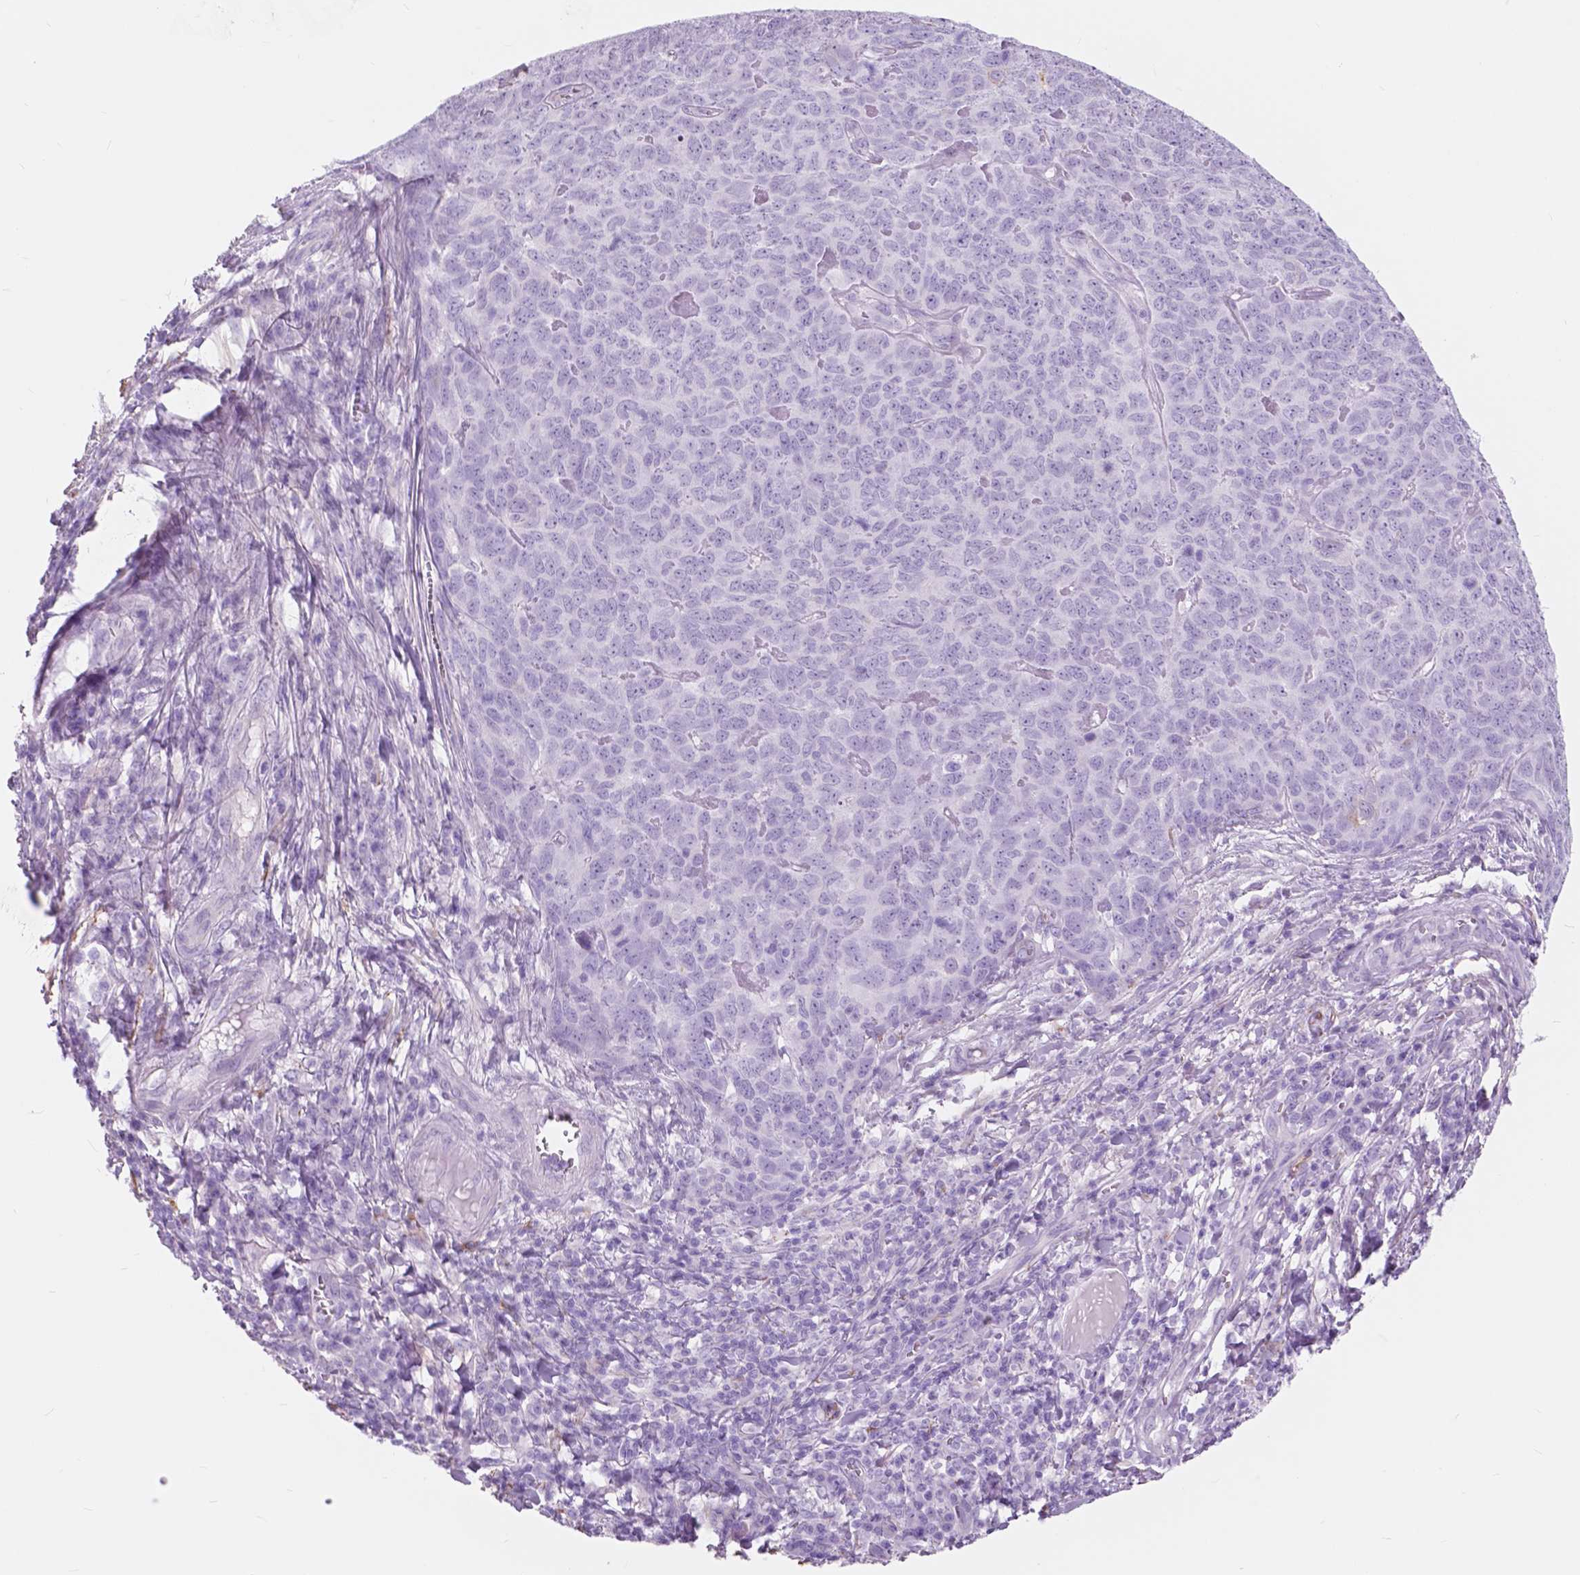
{"staining": {"intensity": "negative", "quantity": "none", "location": "none"}, "tissue": "skin cancer", "cell_type": "Tumor cells", "image_type": "cancer", "snomed": [{"axis": "morphology", "description": "Squamous cell carcinoma, NOS"}, {"axis": "topography", "description": "Skin"}, {"axis": "topography", "description": "Anal"}], "caption": "Tumor cells show no significant protein staining in skin cancer.", "gene": "FXYD2", "patient": {"sex": "female", "age": 51}}